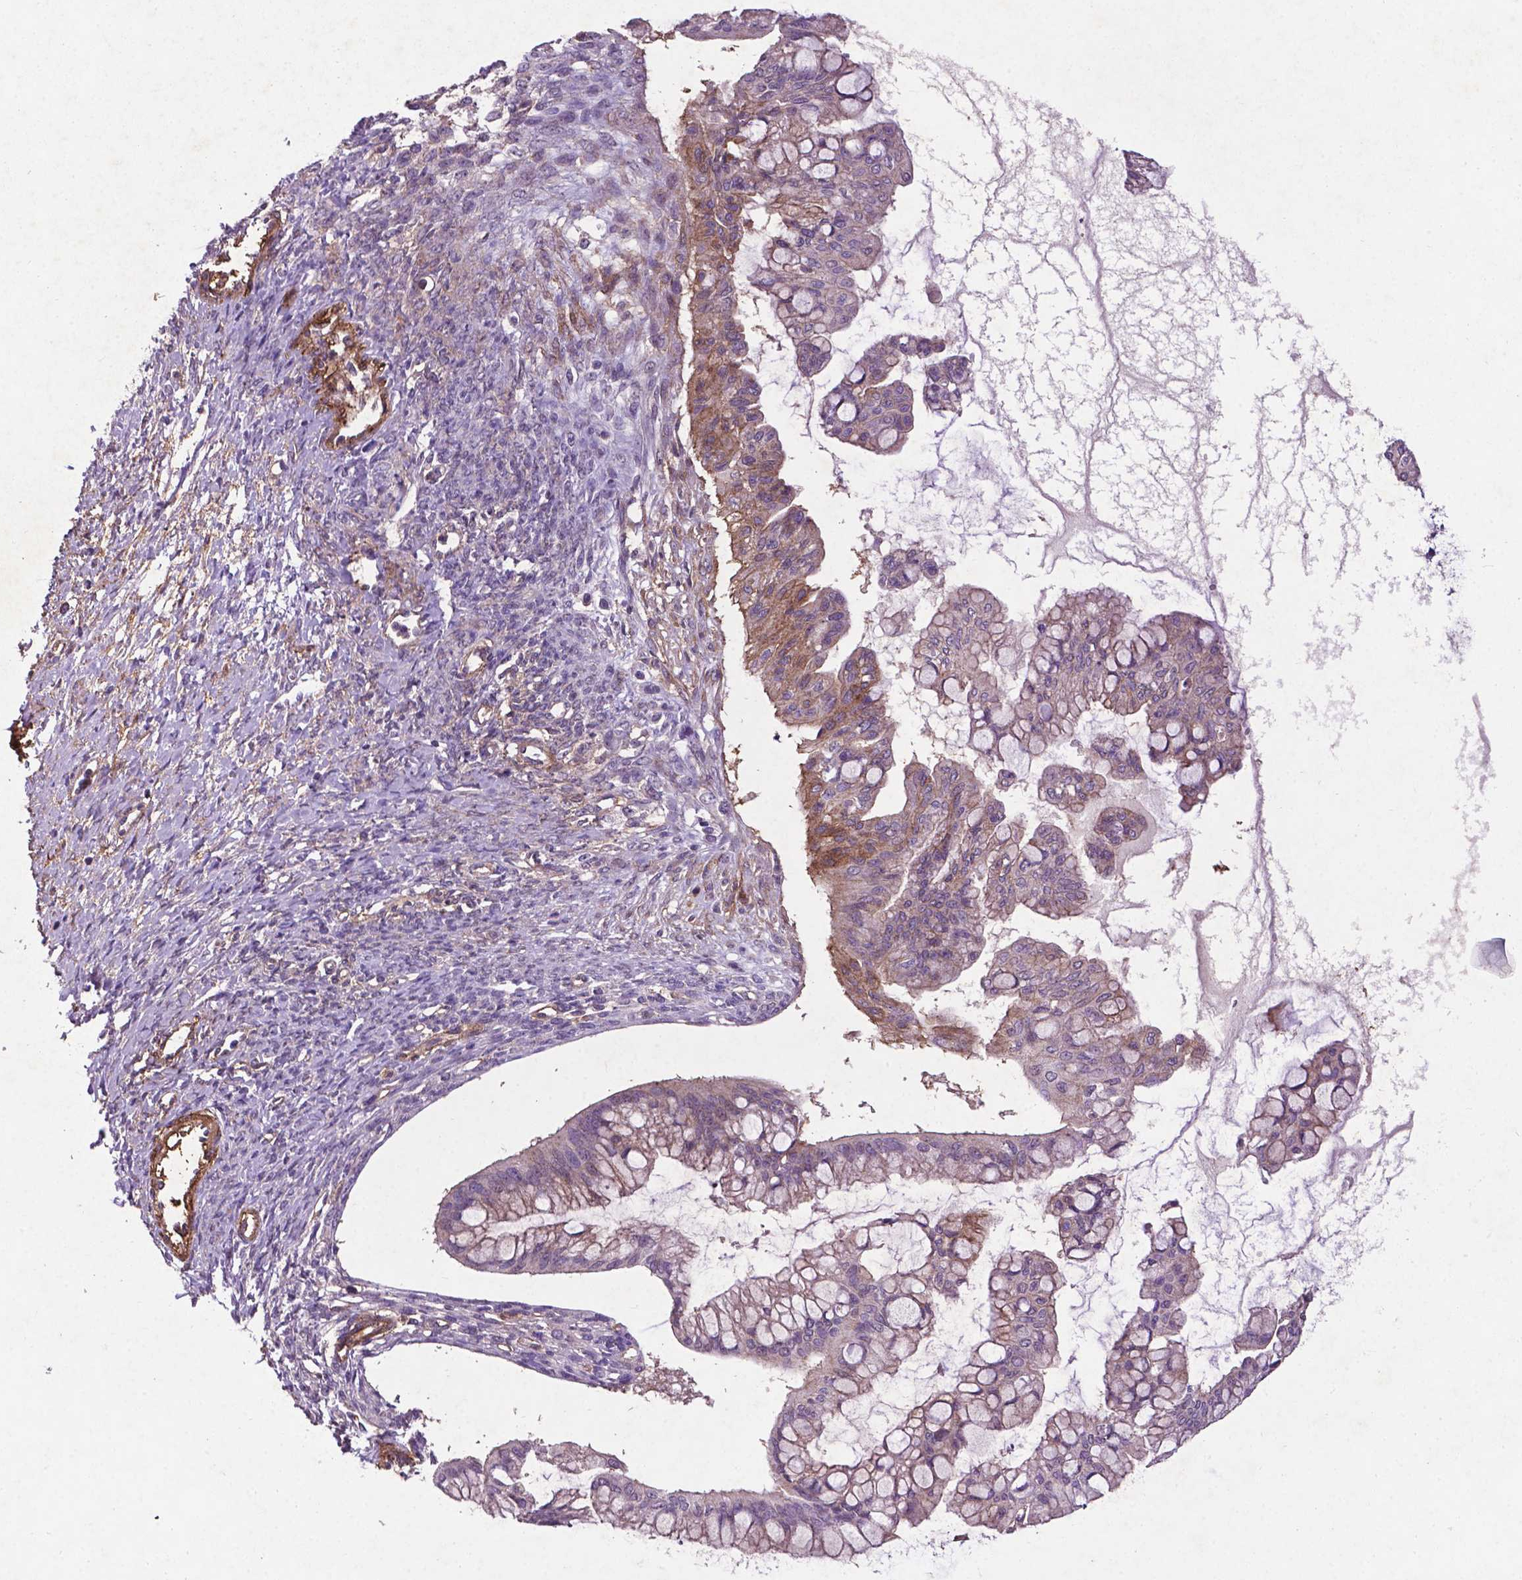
{"staining": {"intensity": "weak", "quantity": "<25%", "location": "cytoplasmic/membranous"}, "tissue": "ovarian cancer", "cell_type": "Tumor cells", "image_type": "cancer", "snomed": [{"axis": "morphology", "description": "Cystadenocarcinoma, mucinous, NOS"}, {"axis": "topography", "description": "Ovary"}], "caption": "There is no significant positivity in tumor cells of ovarian cancer.", "gene": "RRAS", "patient": {"sex": "female", "age": 73}}